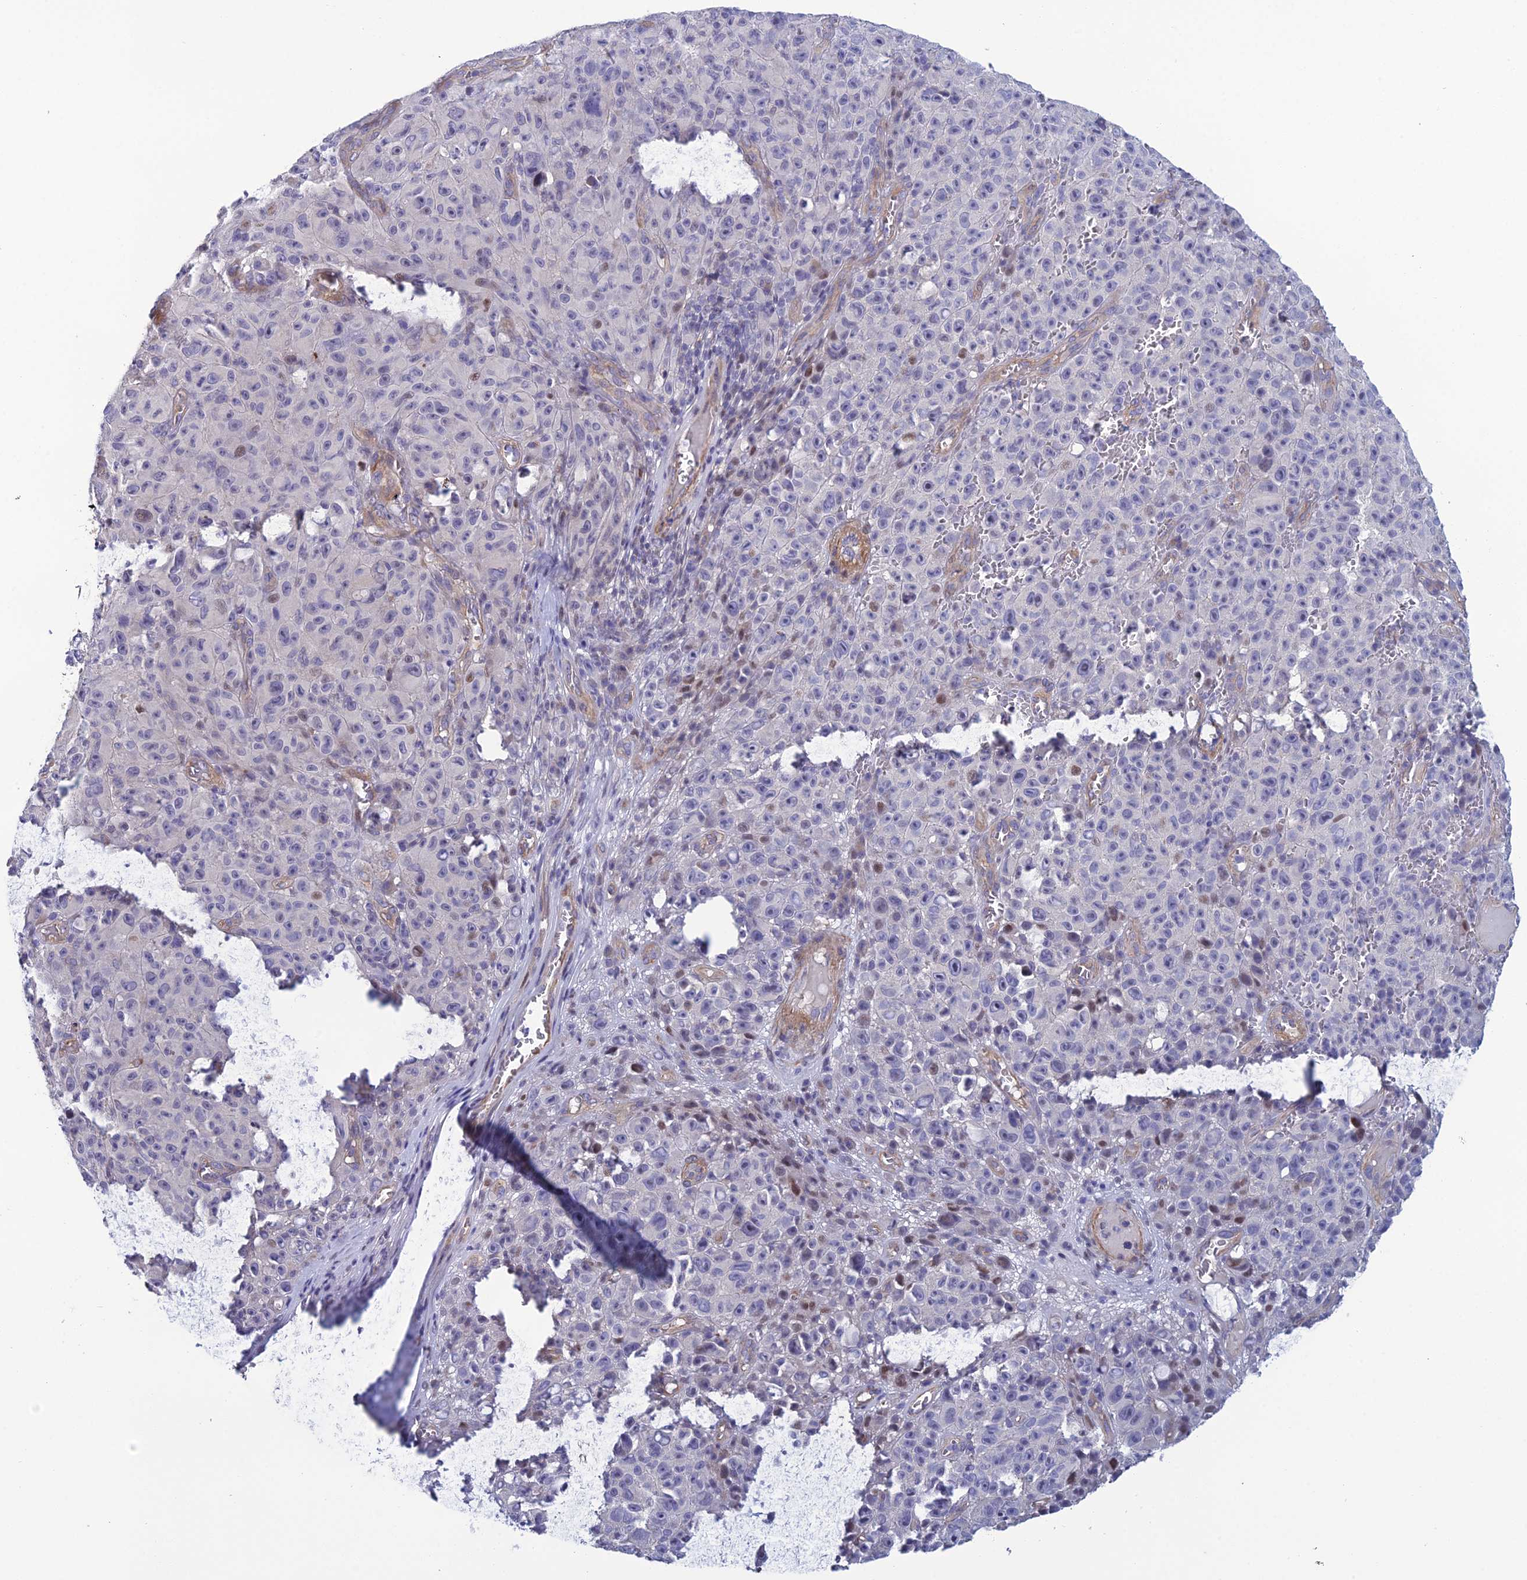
{"staining": {"intensity": "negative", "quantity": "none", "location": "none"}, "tissue": "melanoma", "cell_type": "Tumor cells", "image_type": "cancer", "snomed": [{"axis": "morphology", "description": "Malignant melanoma, NOS"}, {"axis": "topography", "description": "Skin"}], "caption": "A photomicrograph of melanoma stained for a protein shows no brown staining in tumor cells.", "gene": "LZTS2", "patient": {"sex": "female", "age": 82}}